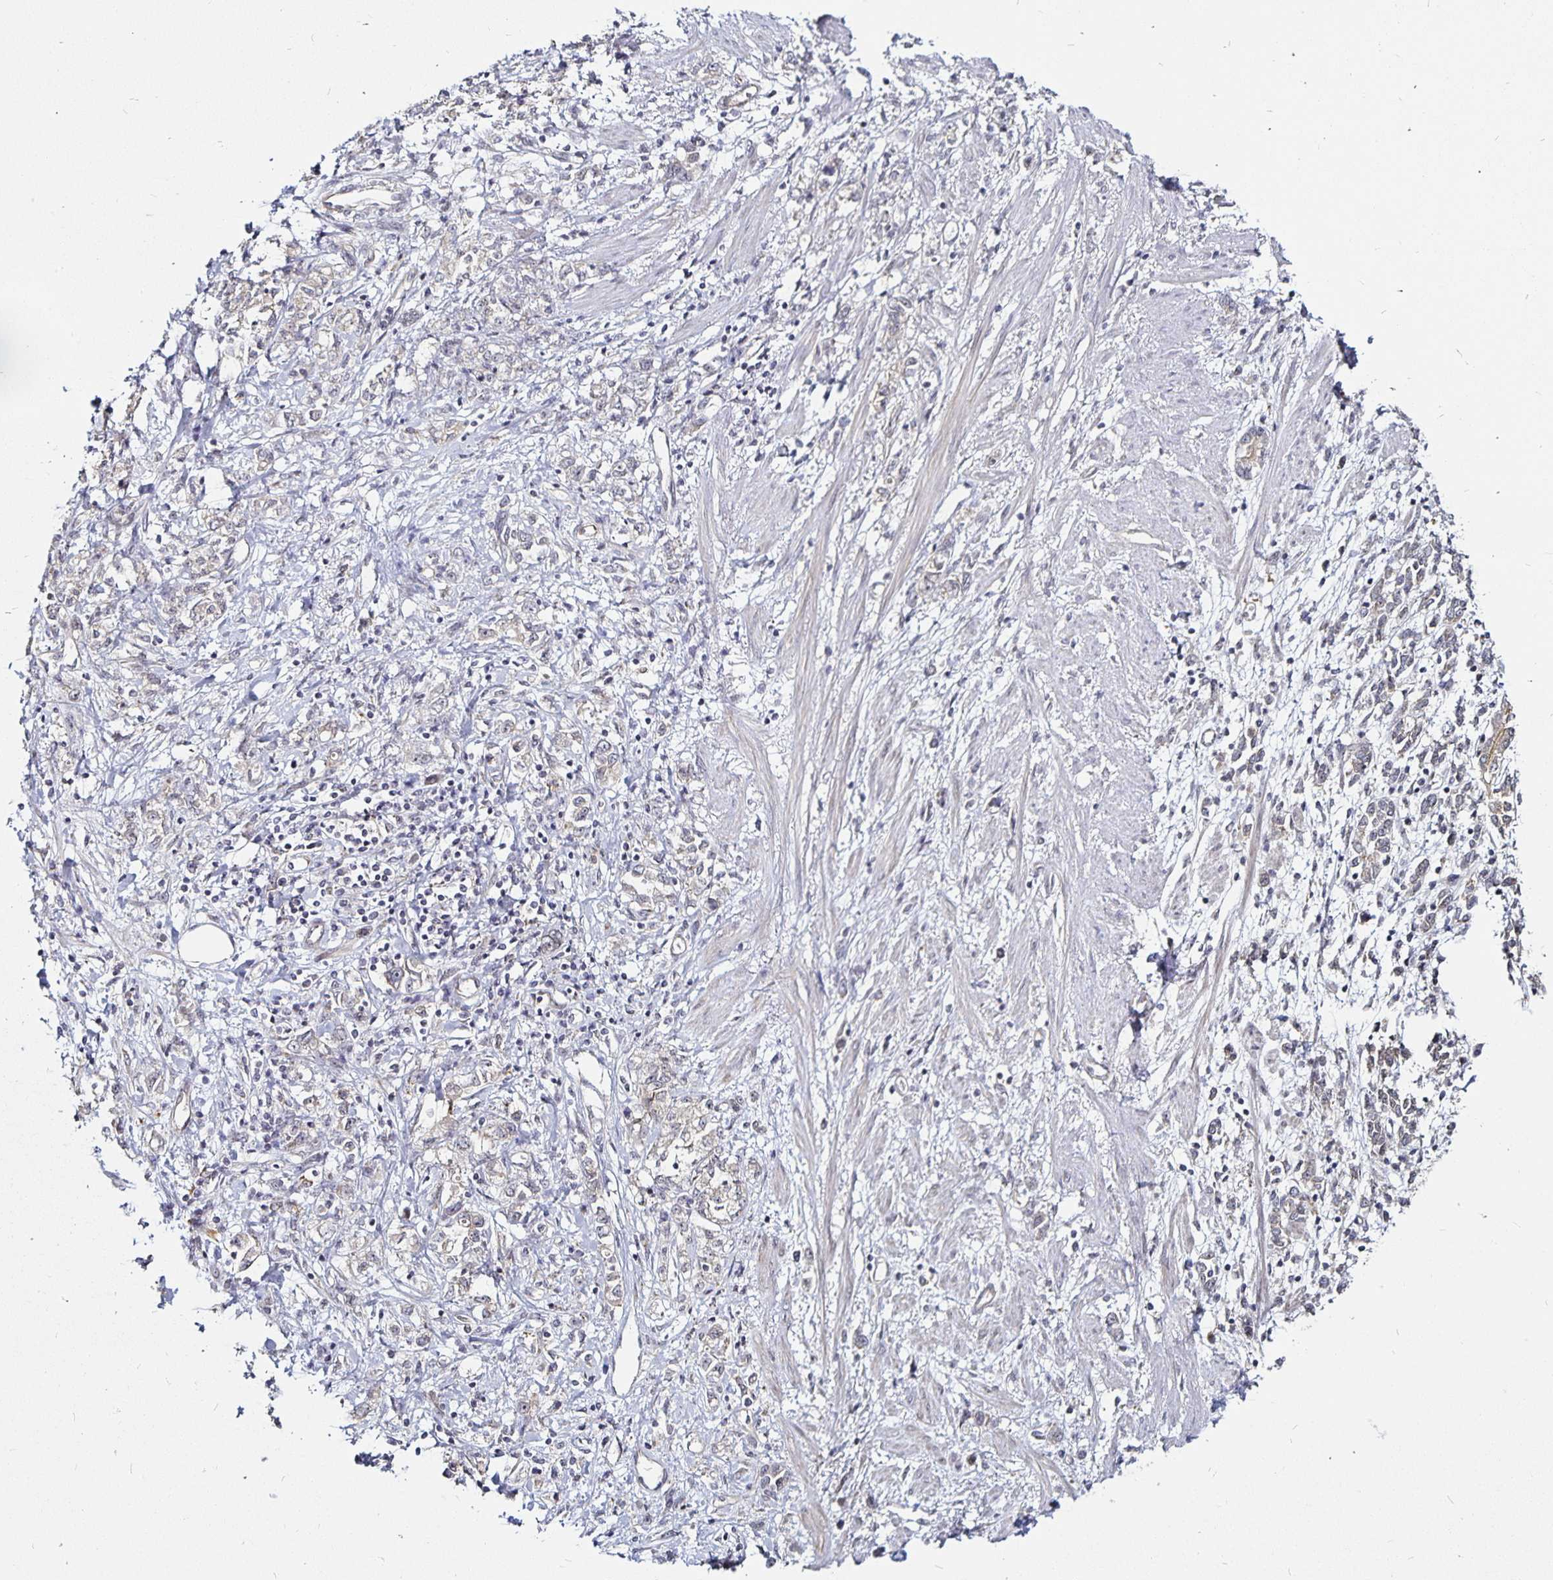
{"staining": {"intensity": "weak", "quantity": "<25%", "location": "cytoplasmic/membranous"}, "tissue": "stomach cancer", "cell_type": "Tumor cells", "image_type": "cancer", "snomed": [{"axis": "morphology", "description": "Adenocarcinoma, NOS"}, {"axis": "topography", "description": "Stomach"}], "caption": "The micrograph shows no significant staining in tumor cells of stomach adenocarcinoma.", "gene": "CYP27A1", "patient": {"sex": "female", "age": 76}}